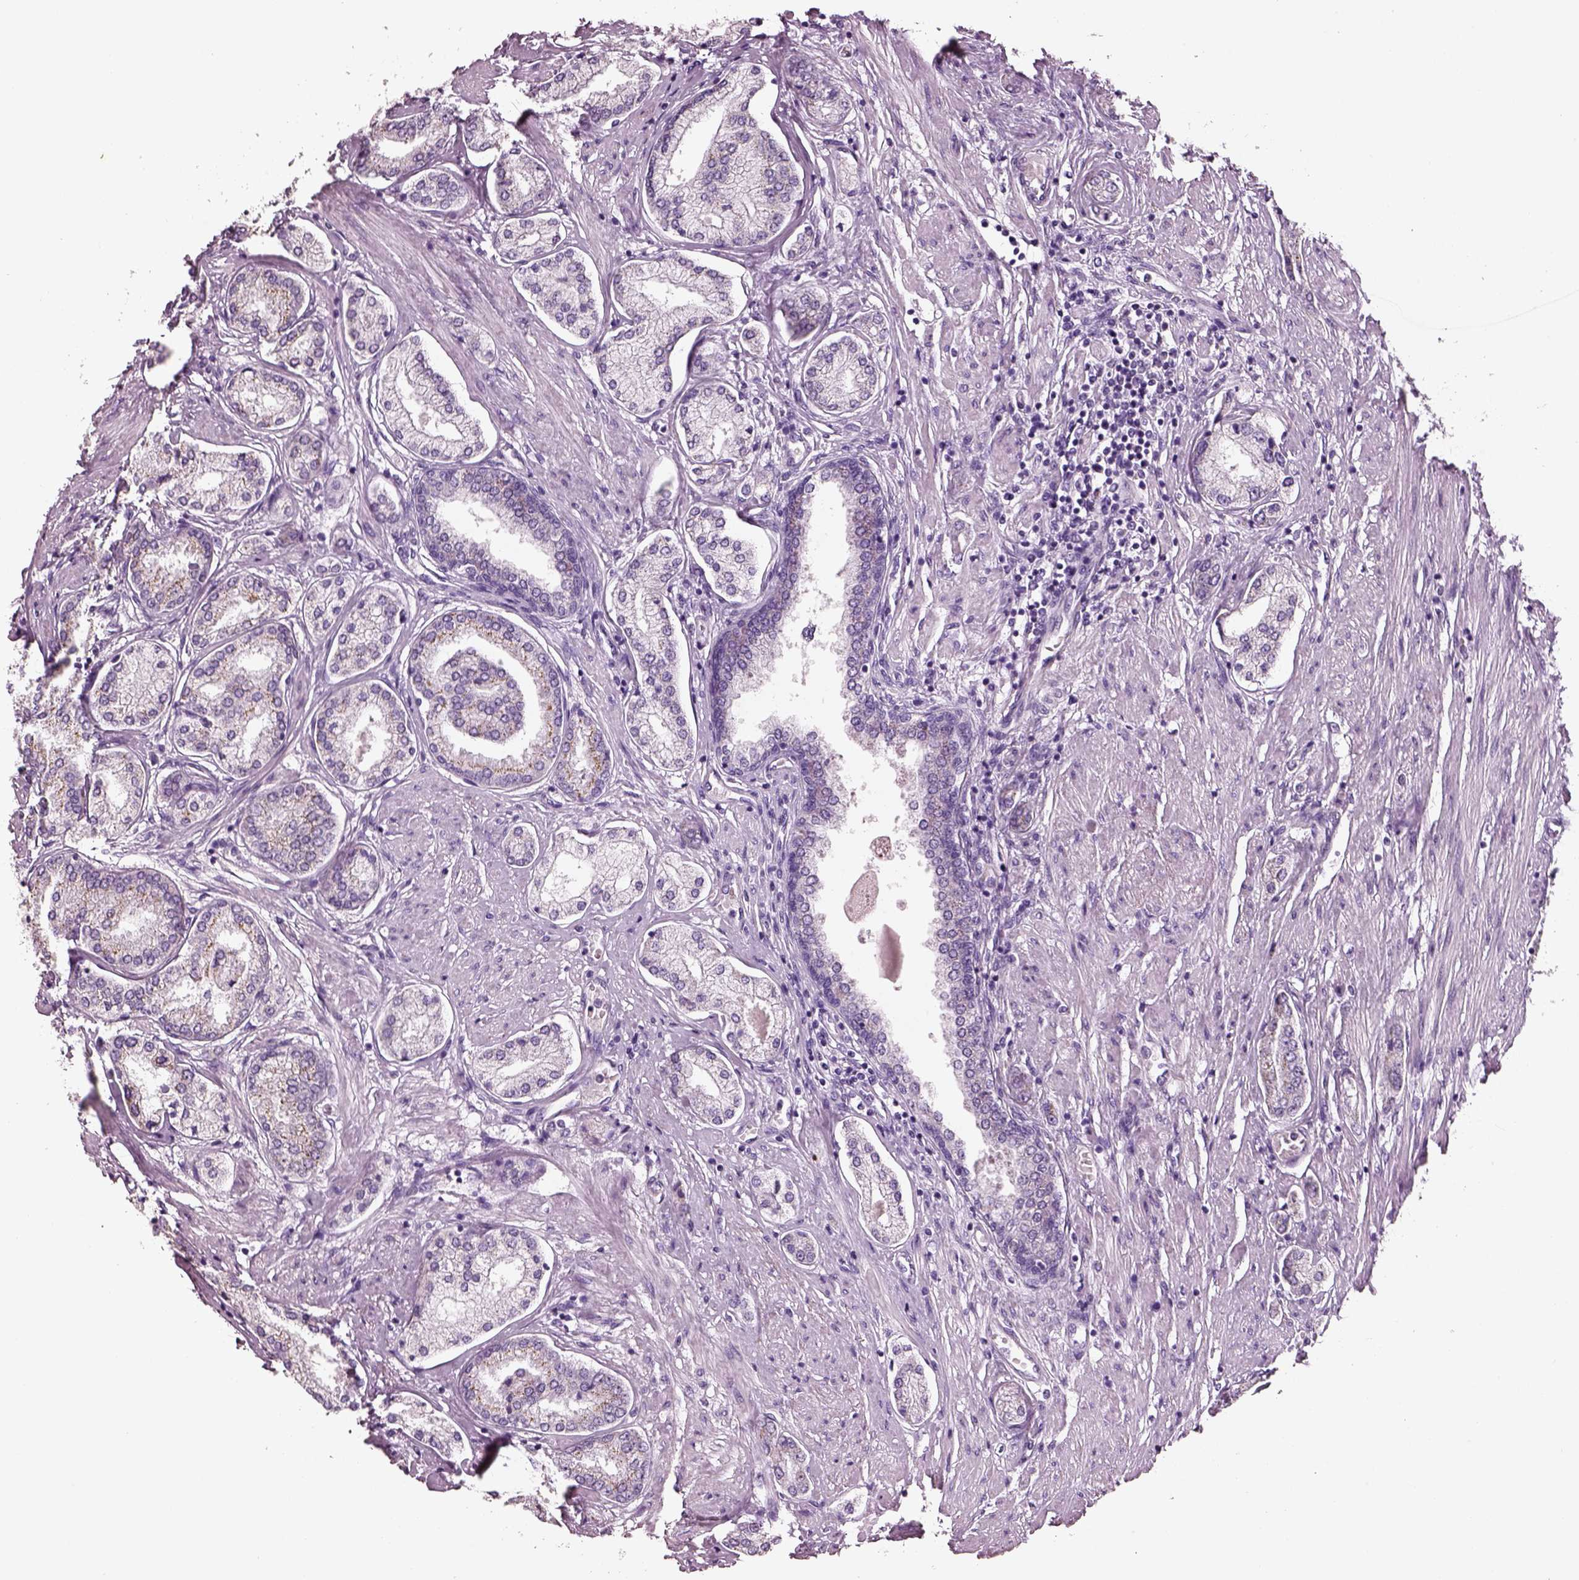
{"staining": {"intensity": "weak", "quantity": "<25%", "location": "cytoplasmic/membranous"}, "tissue": "prostate cancer", "cell_type": "Tumor cells", "image_type": "cancer", "snomed": [{"axis": "morphology", "description": "Adenocarcinoma, NOS"}, {"axis": "topography", "description": "Prostate"}], "caption": "An immunohistochemistry image of adenocarcinoma (prostate) is shown. There is no staining in tumor cells of adenocarcinoma (prostate). (Stains: DAB (3,3'-diaminobenzidine) IHC with hematoxylin counter stain, Microscopy: brightfield microscopy at high magnification).", "gene": "ELSPBP1", "patient": {"sex": "male", "age": 63}}